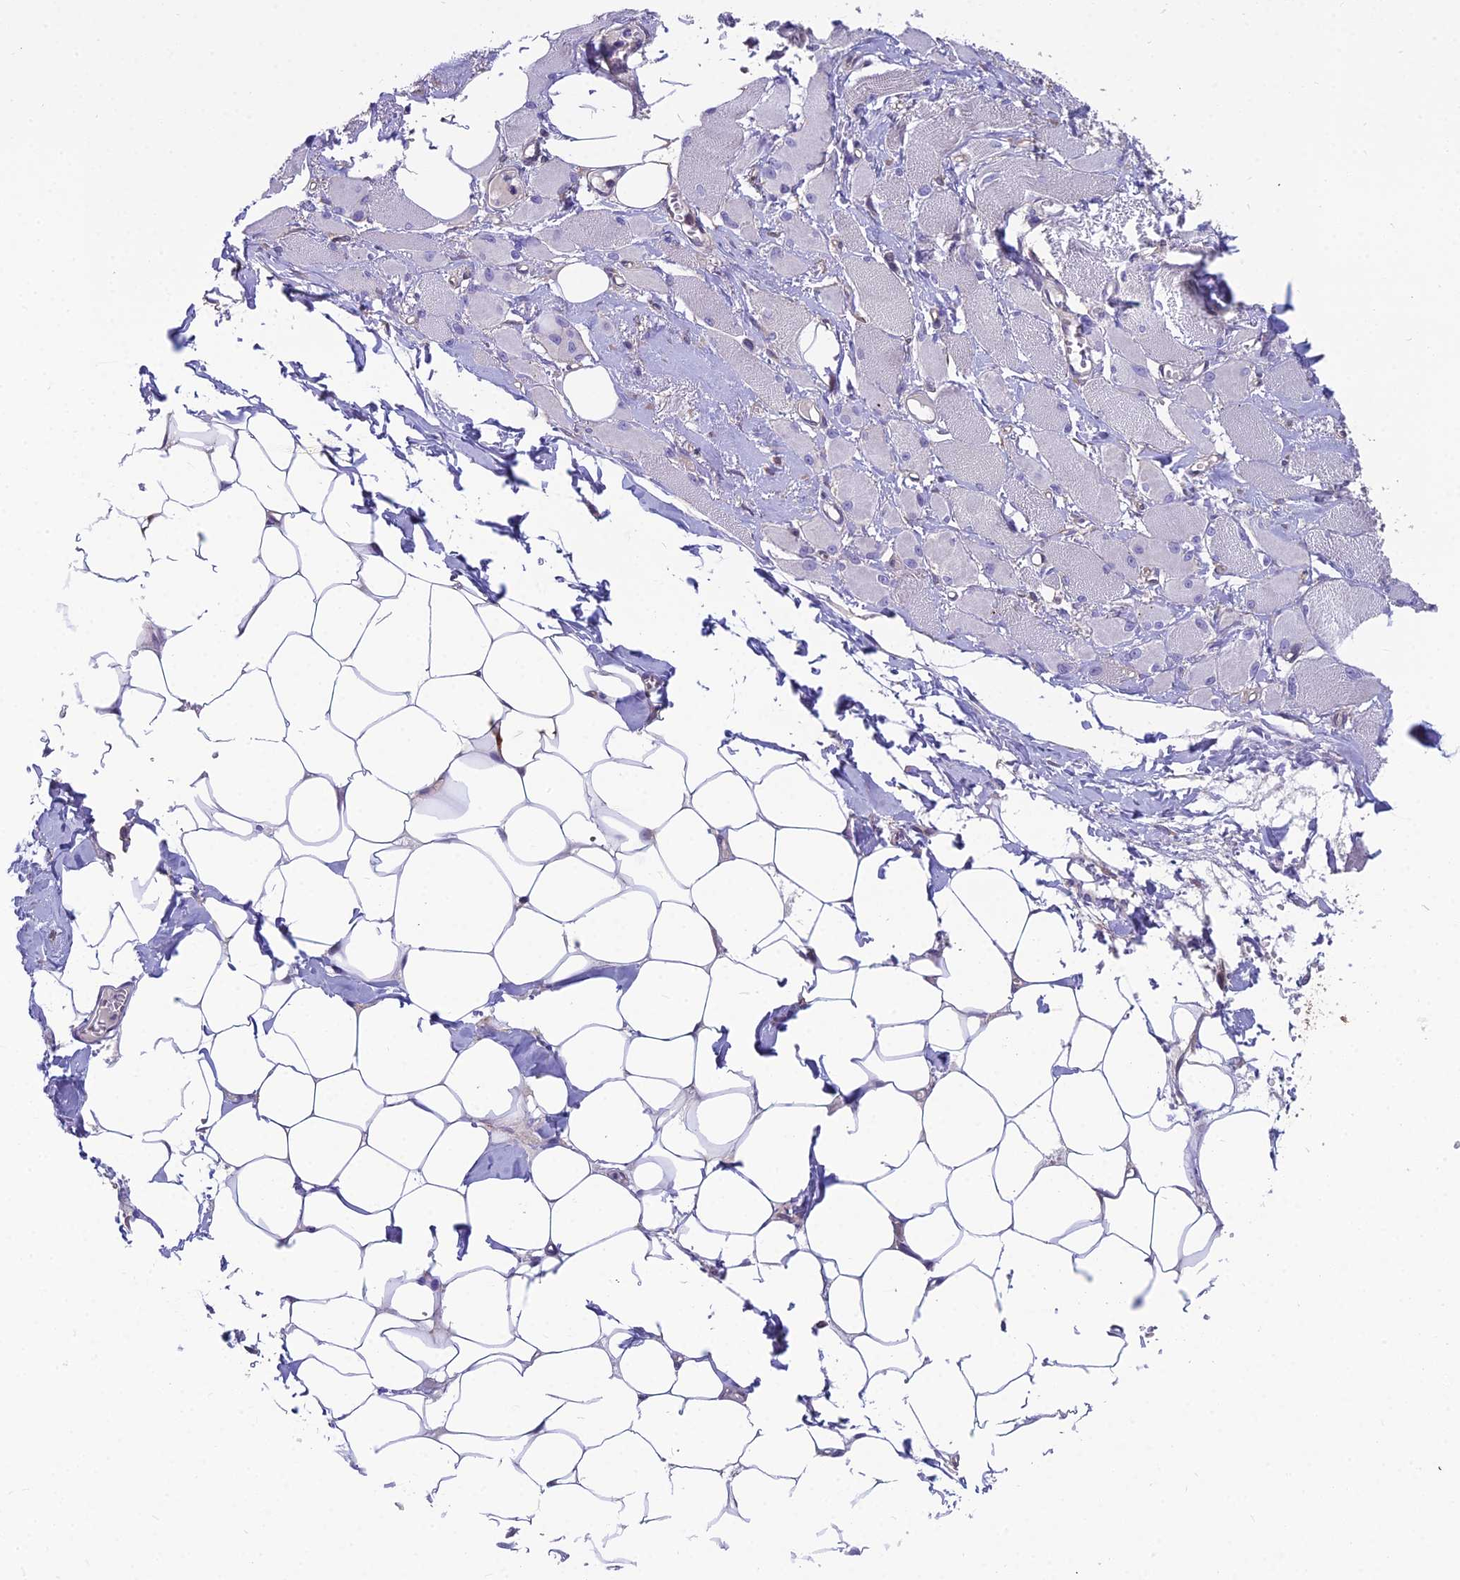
{"staining": {"intensity": "negative", "quantity": "none", "location": "none"}, "tissue": "skeletal muscle", "cell_type": "Myocytes", "image_type": "normal", "snomed": [{"axis": "morphology", "description": "Normal tissue, NOS"}, {"axis": "morphology", "description": "Basal cell carcinoma"}, {"axis": "topography", "description": "Skeletal muscle"}], "caption": "IHC histopathology image of unremarkable human skeletal muscle stained for a protein (brown), which exhibits no expression in myocytes.", "gene": "MVD", "patient": {"sex": "female", "age": 64}}